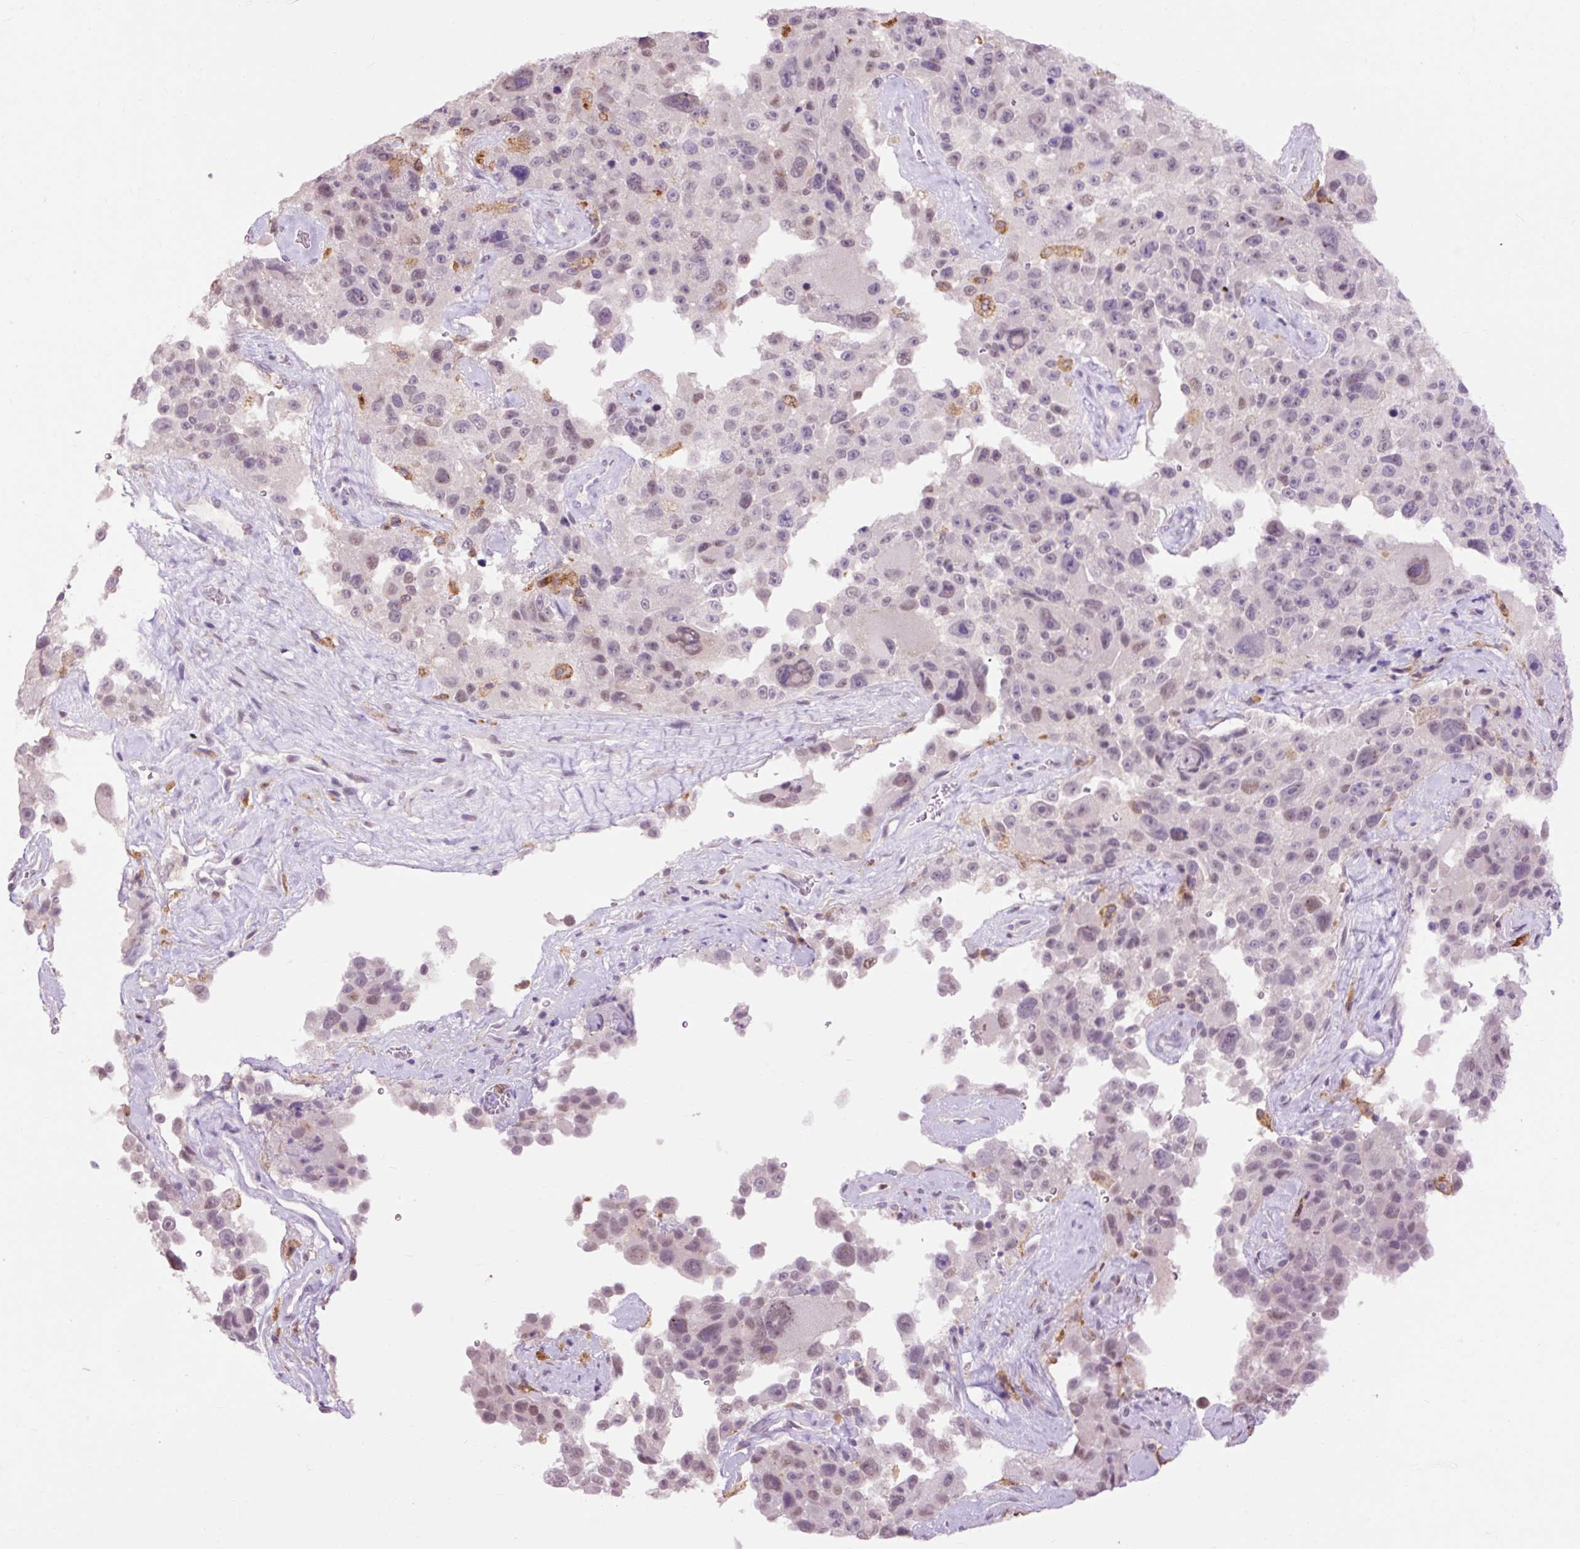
{"staining": {"intensity": "weak", "quantity": ">75%", "location": "nuclear"}, "tissue": "melanoma", "cell_type": "Tumor cells", "image_type": "cancer", "snomed": [{"axis": "morphology", "description": "Malignant melanoma, Metastatic site"}, {"axis": "topography", "description": "Lymph node"}], "caption": "Immunohistochemistry image of neoplastic tissue: malignant melanoma (metastatic site) stained using IHC exhibits low levels of weak protein expression localized specifically in the nuclear of tumor cells, appearing as a nuclear brown color.", "gene": "LY86", "patient": {"sex": "male", "age": 62}}